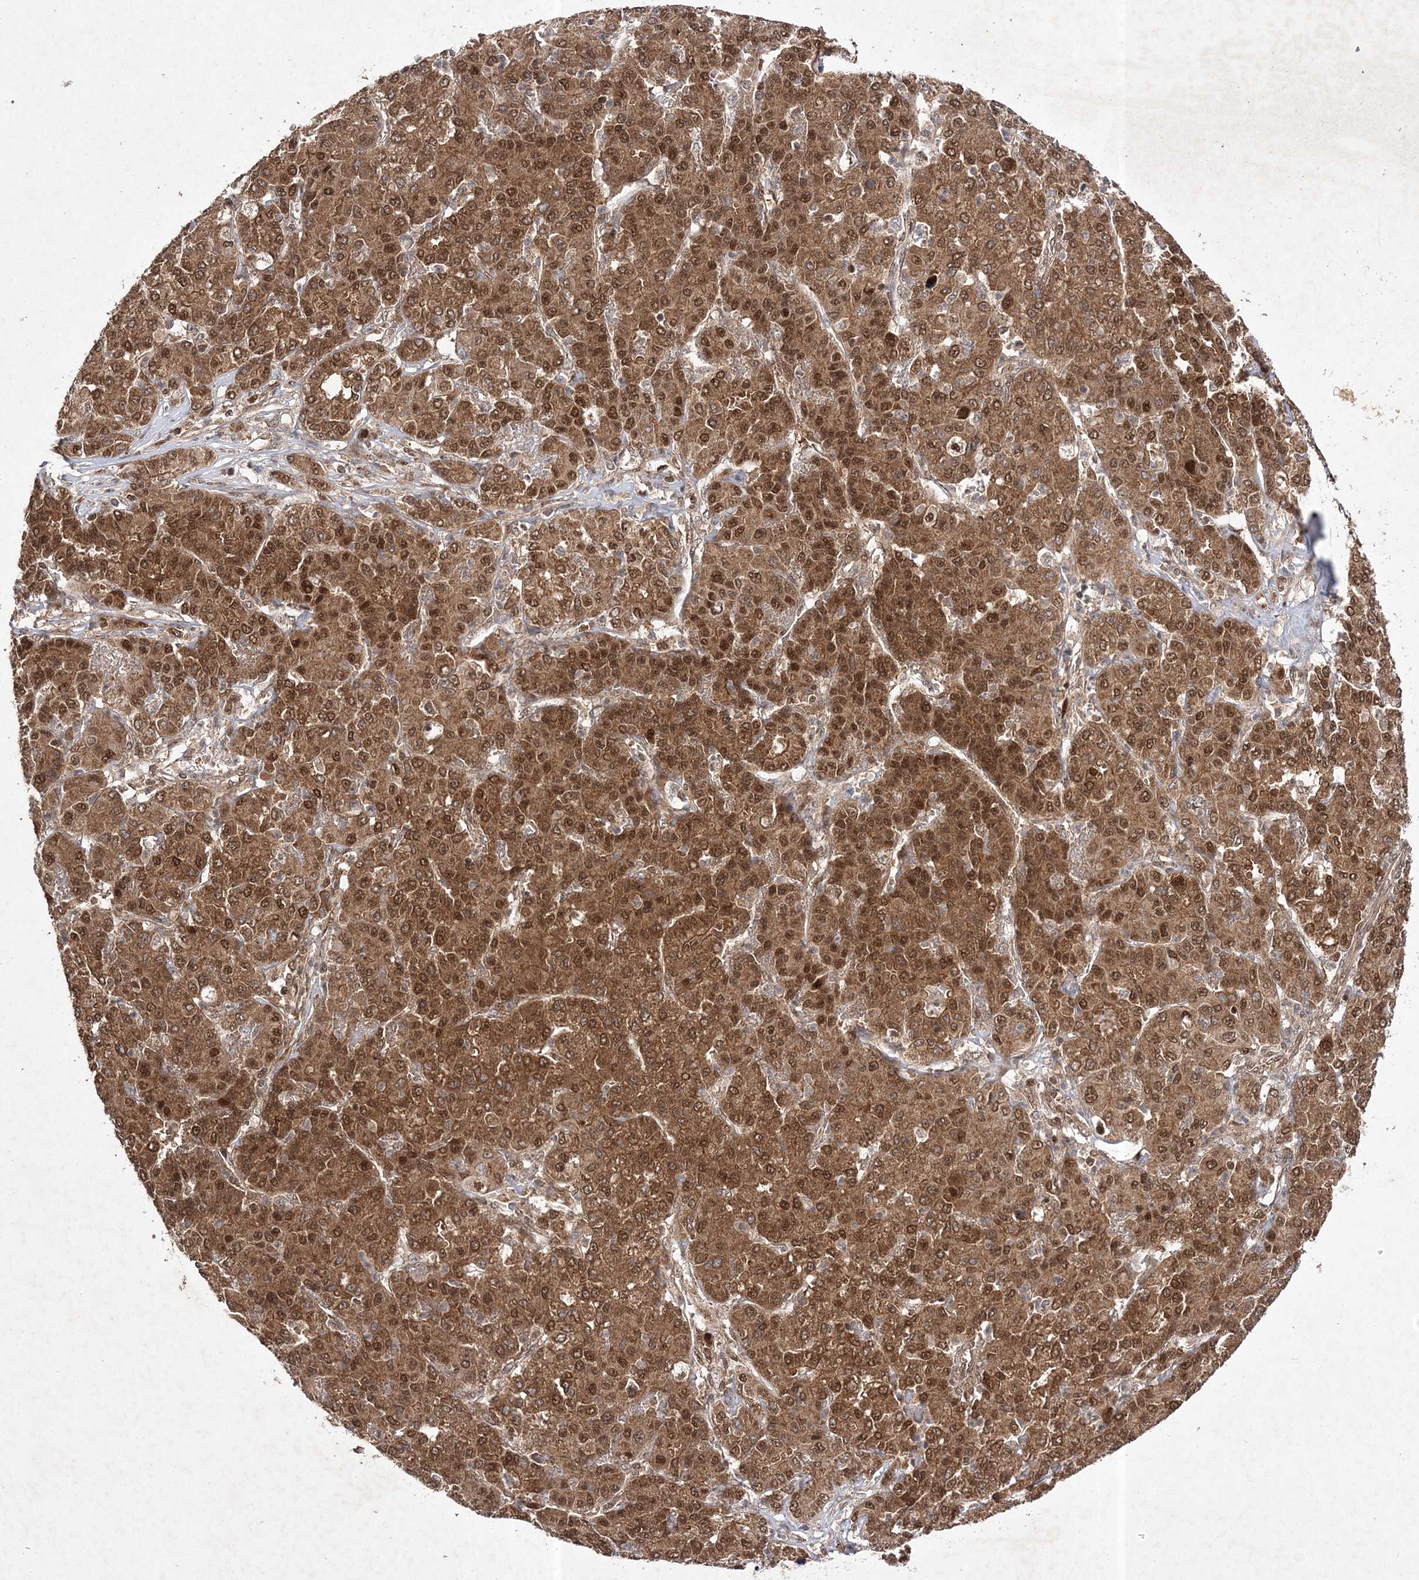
{"staining": {"intensity": "moderate", "quantity": ">75%", "location": "cytoplasmic/membranous,nuclear"}, "tissue": "liver cancer", "cell_type": "Tumor cells", "image_type": "cancer", "snomed": [{"axis": "morphology", "description": "Carcinoma, Hepatocellular, NOS"}, {"axis": "topography", "description": "Liver"}], "caption": "Human hepatocellular carcinoma (liver) stained with a protein marker shows moderate staining in tumor cells.", "gene": "NIF3L1", "patient": {"sex": "male", "age": 65}}